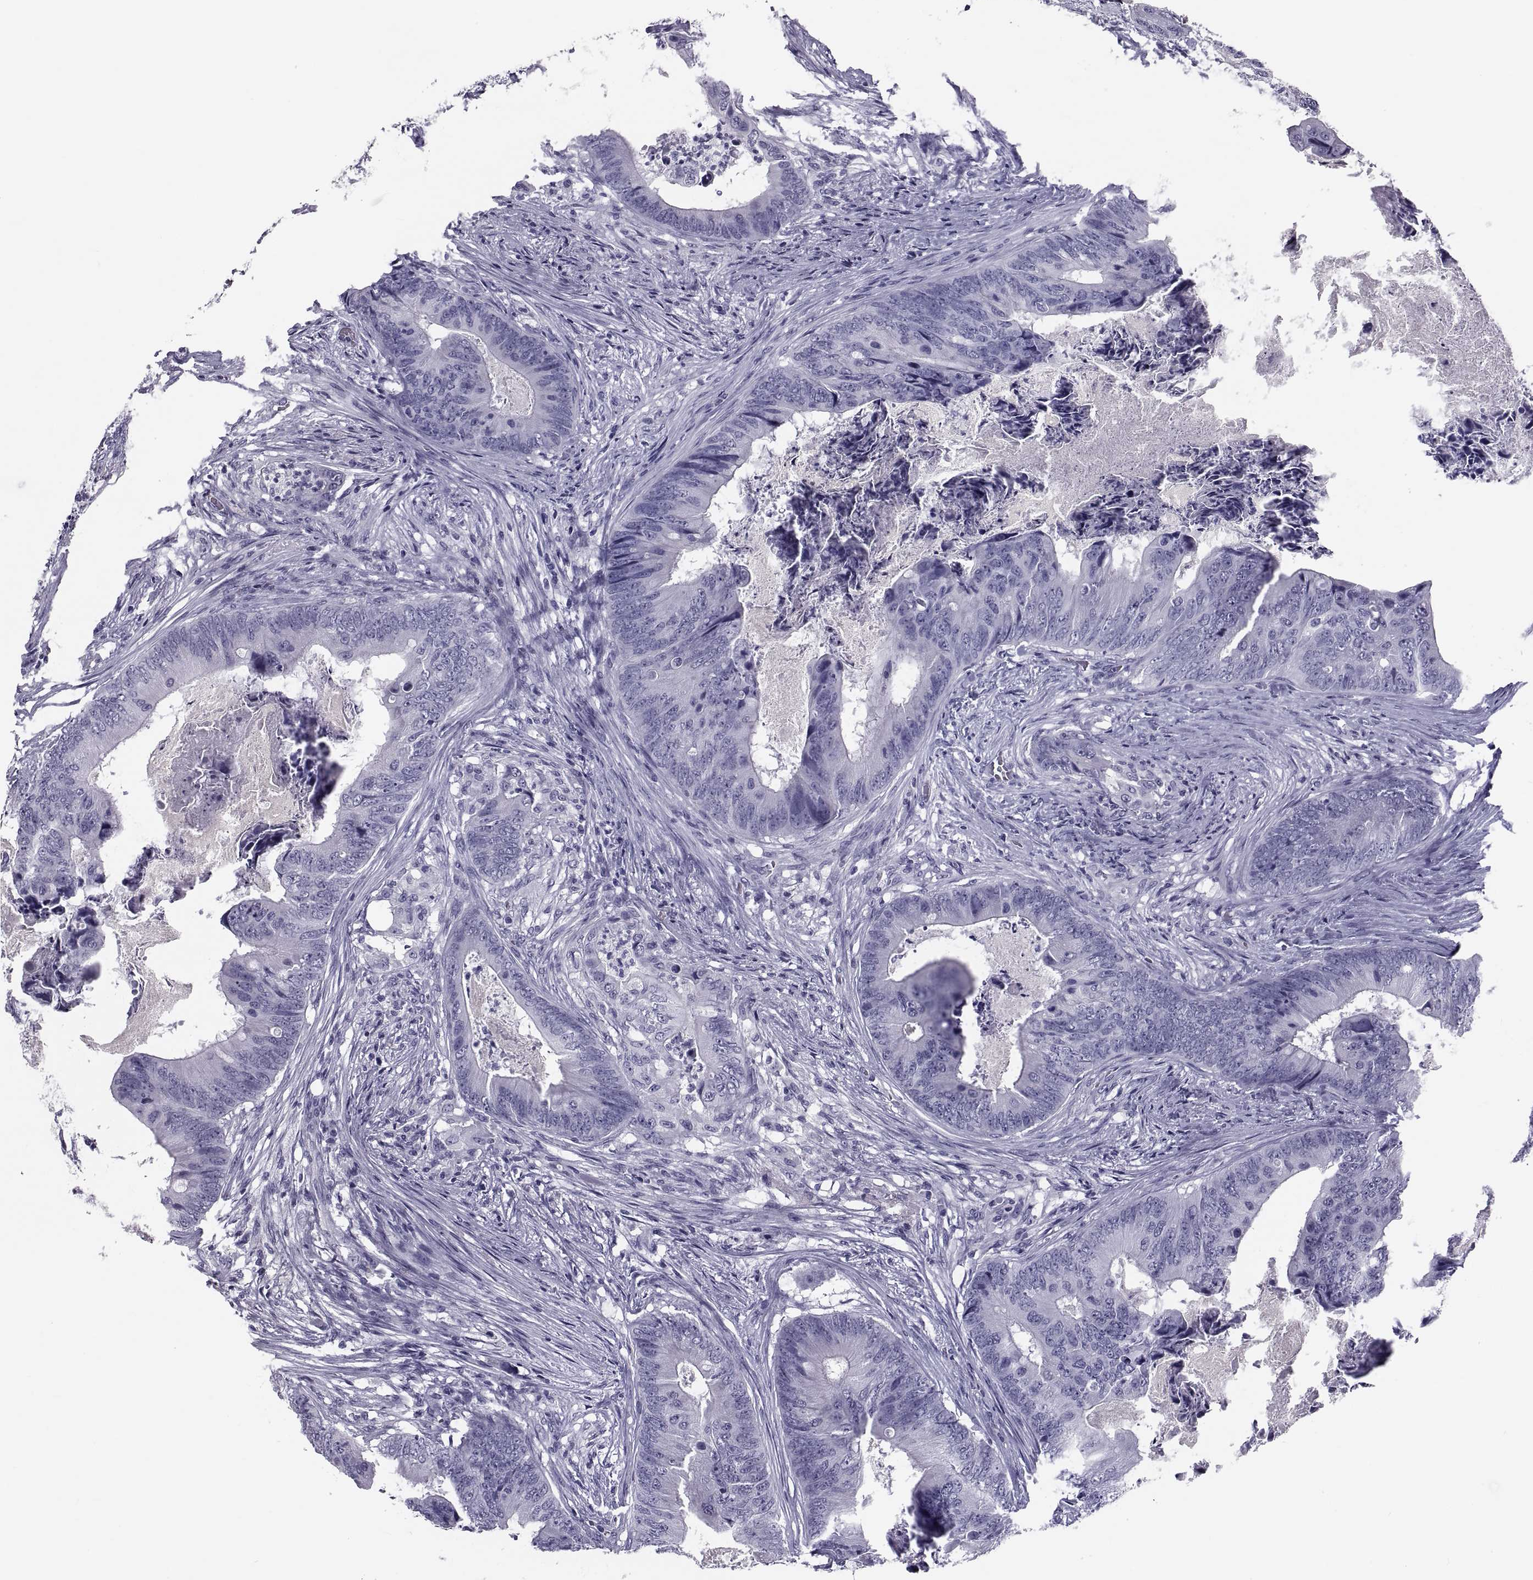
{"staining": {"intensity": "negative", "quantity": "none", "location": "none"}, "tissue": "colorectal cancer", "cell_type": "Tumor cells", "image_type": "cancer", "snomed": [{"axis": "morphology", "description": "Adenocarcinoma, NOS"}, {"axis": "topography", "description": "Colon"}], "caption": "This is an immunohistochemistry (IHC) histopathology image of human colorectal adenocarcinoma. There is no positivity in tumor cells.", "gene": "CRISP1", "patient": {"sex": "male", "age": 84}}